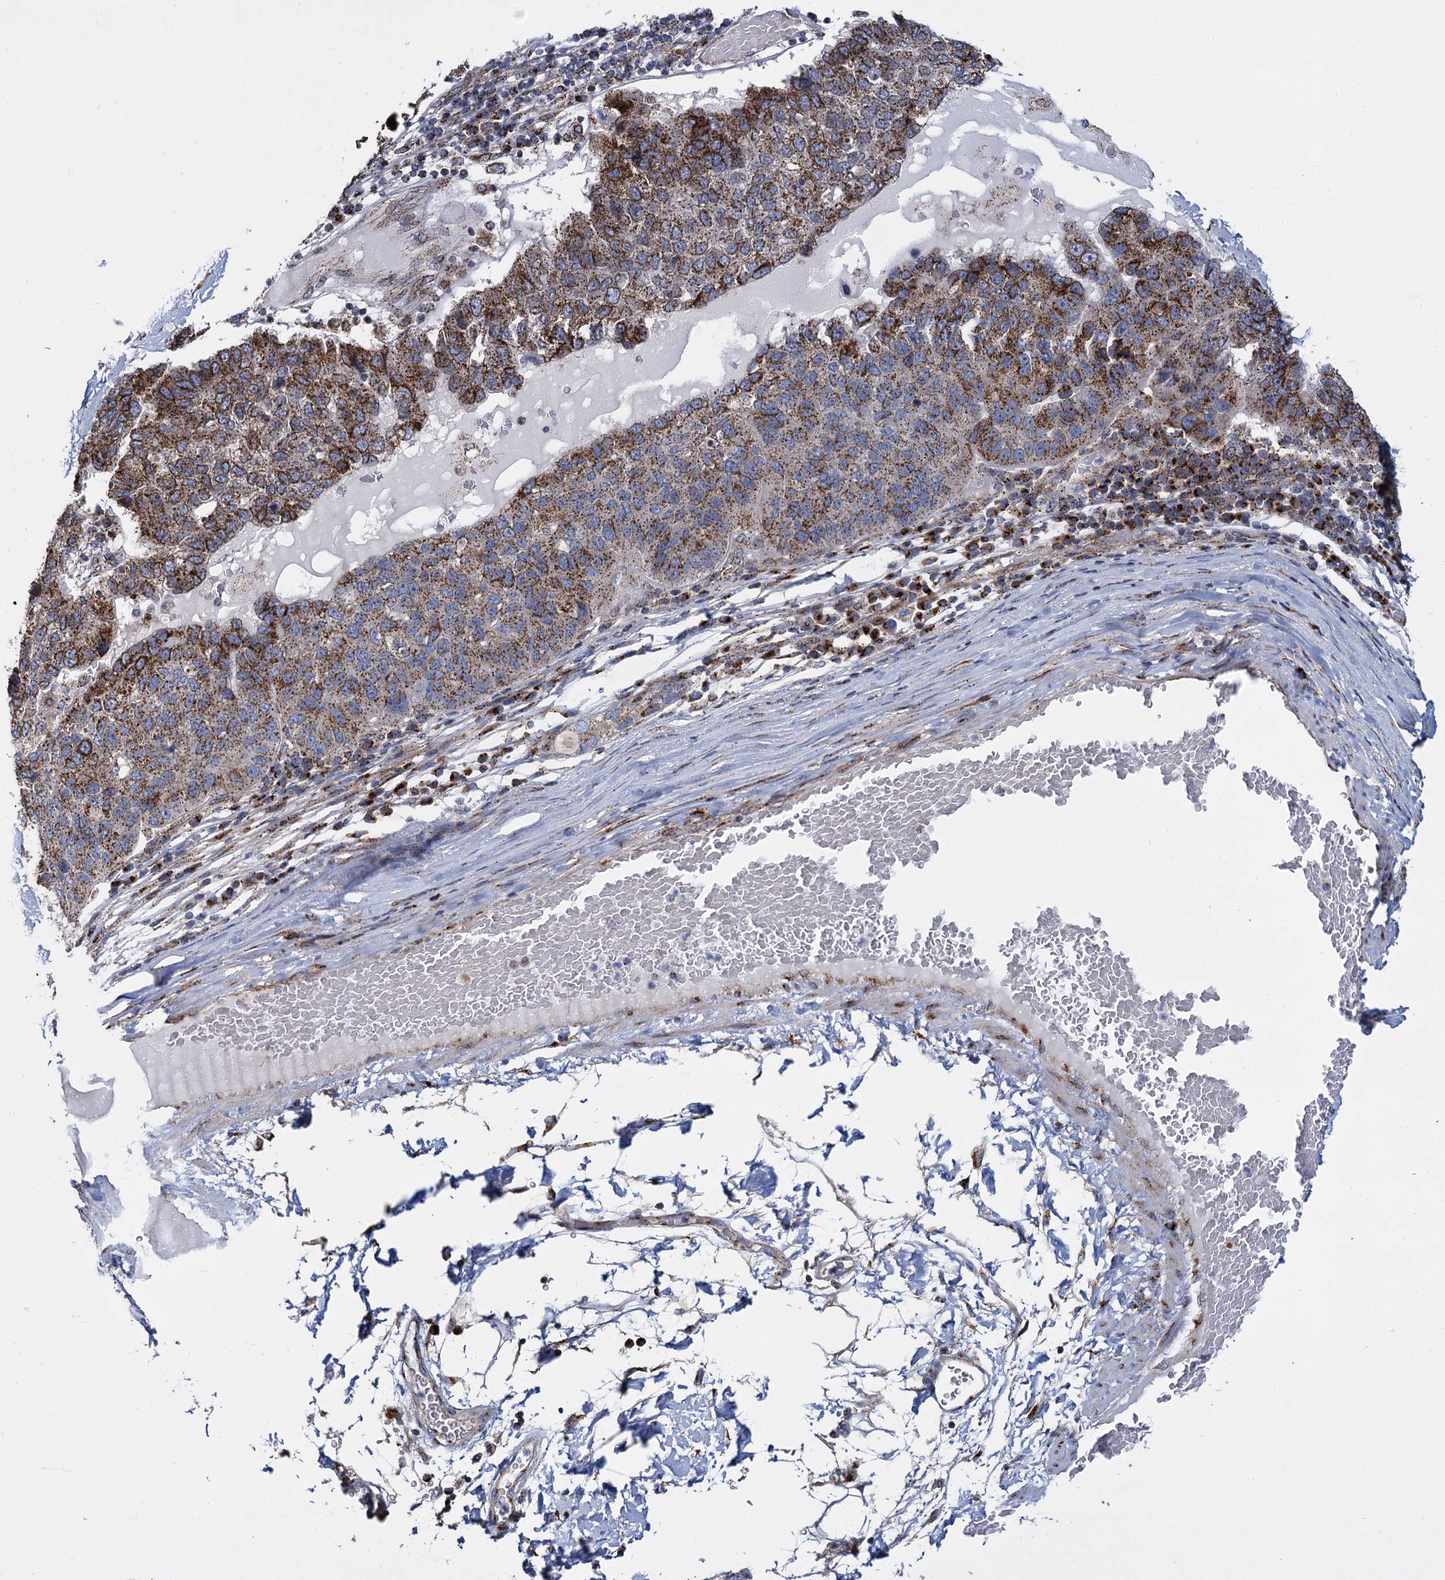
{"staining": {"intensity": "strong", "quantity": ">75%", "location": "cytoplasmic/membranous"}, "tissue": "pancreatic cancer", "cell_type": "Tumor cells", "image_type": "cancer", "snomed": [{"axis": "morphology", "description": "Adenocarcinoma, NOS"}, {"axis": "topography", "description": "Pancreas"}], "caption": "Immunohistochemical staining of human adenocarcinoma (pancreatic) reveals high levels of strong cytoplasmic/membranous protein staining in about >75% of tumor cells. (Brightfield microscopy of DAB IHC at high magnification).", "gene": "SUPT20H", "patient": {"sex": "female", "age": 61}}